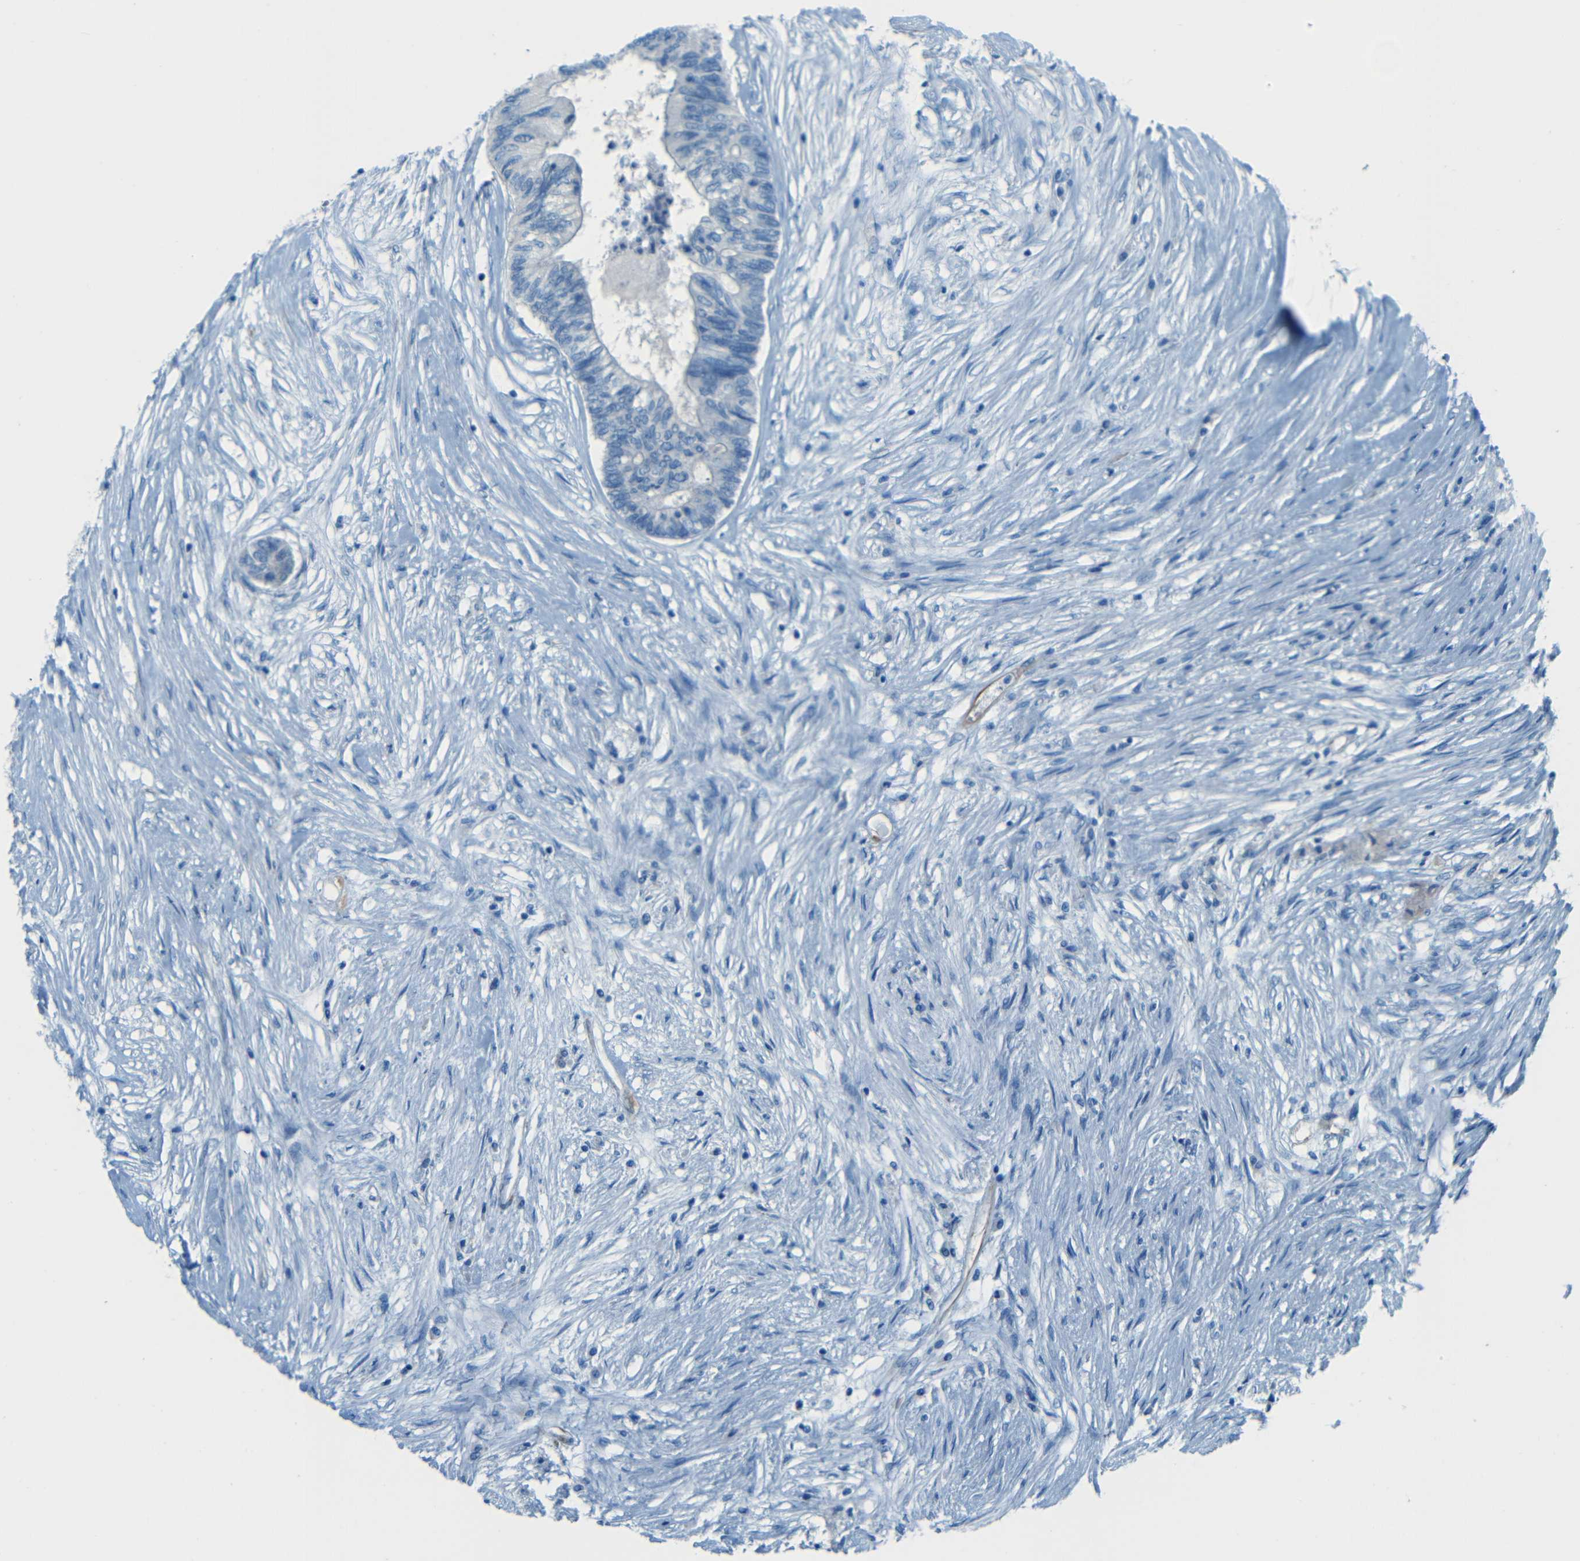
{"staining": {"intensity": "negative", "quantity": "none", "location": "none"}, "tissue": "colorectal cancer", "cell_type": "Tumor cells", "image_type": "cancer", "snomed": [{"axis": "morphology", "description": "Adenocarcinoma, NOS"}, {"axis": "topography", "description": "Rectum"}], "caption": "Immunohistochemistry image of colorectal adenocarcinoma stained for a protein (brown), which exhibits no positivity in tumor cells. The staining is performed using DAB brown chromogen with nuclei counter-stained in using hematoxylin.", "gene": "MAP2", "patient": {"sex": "male", "age": 63}}